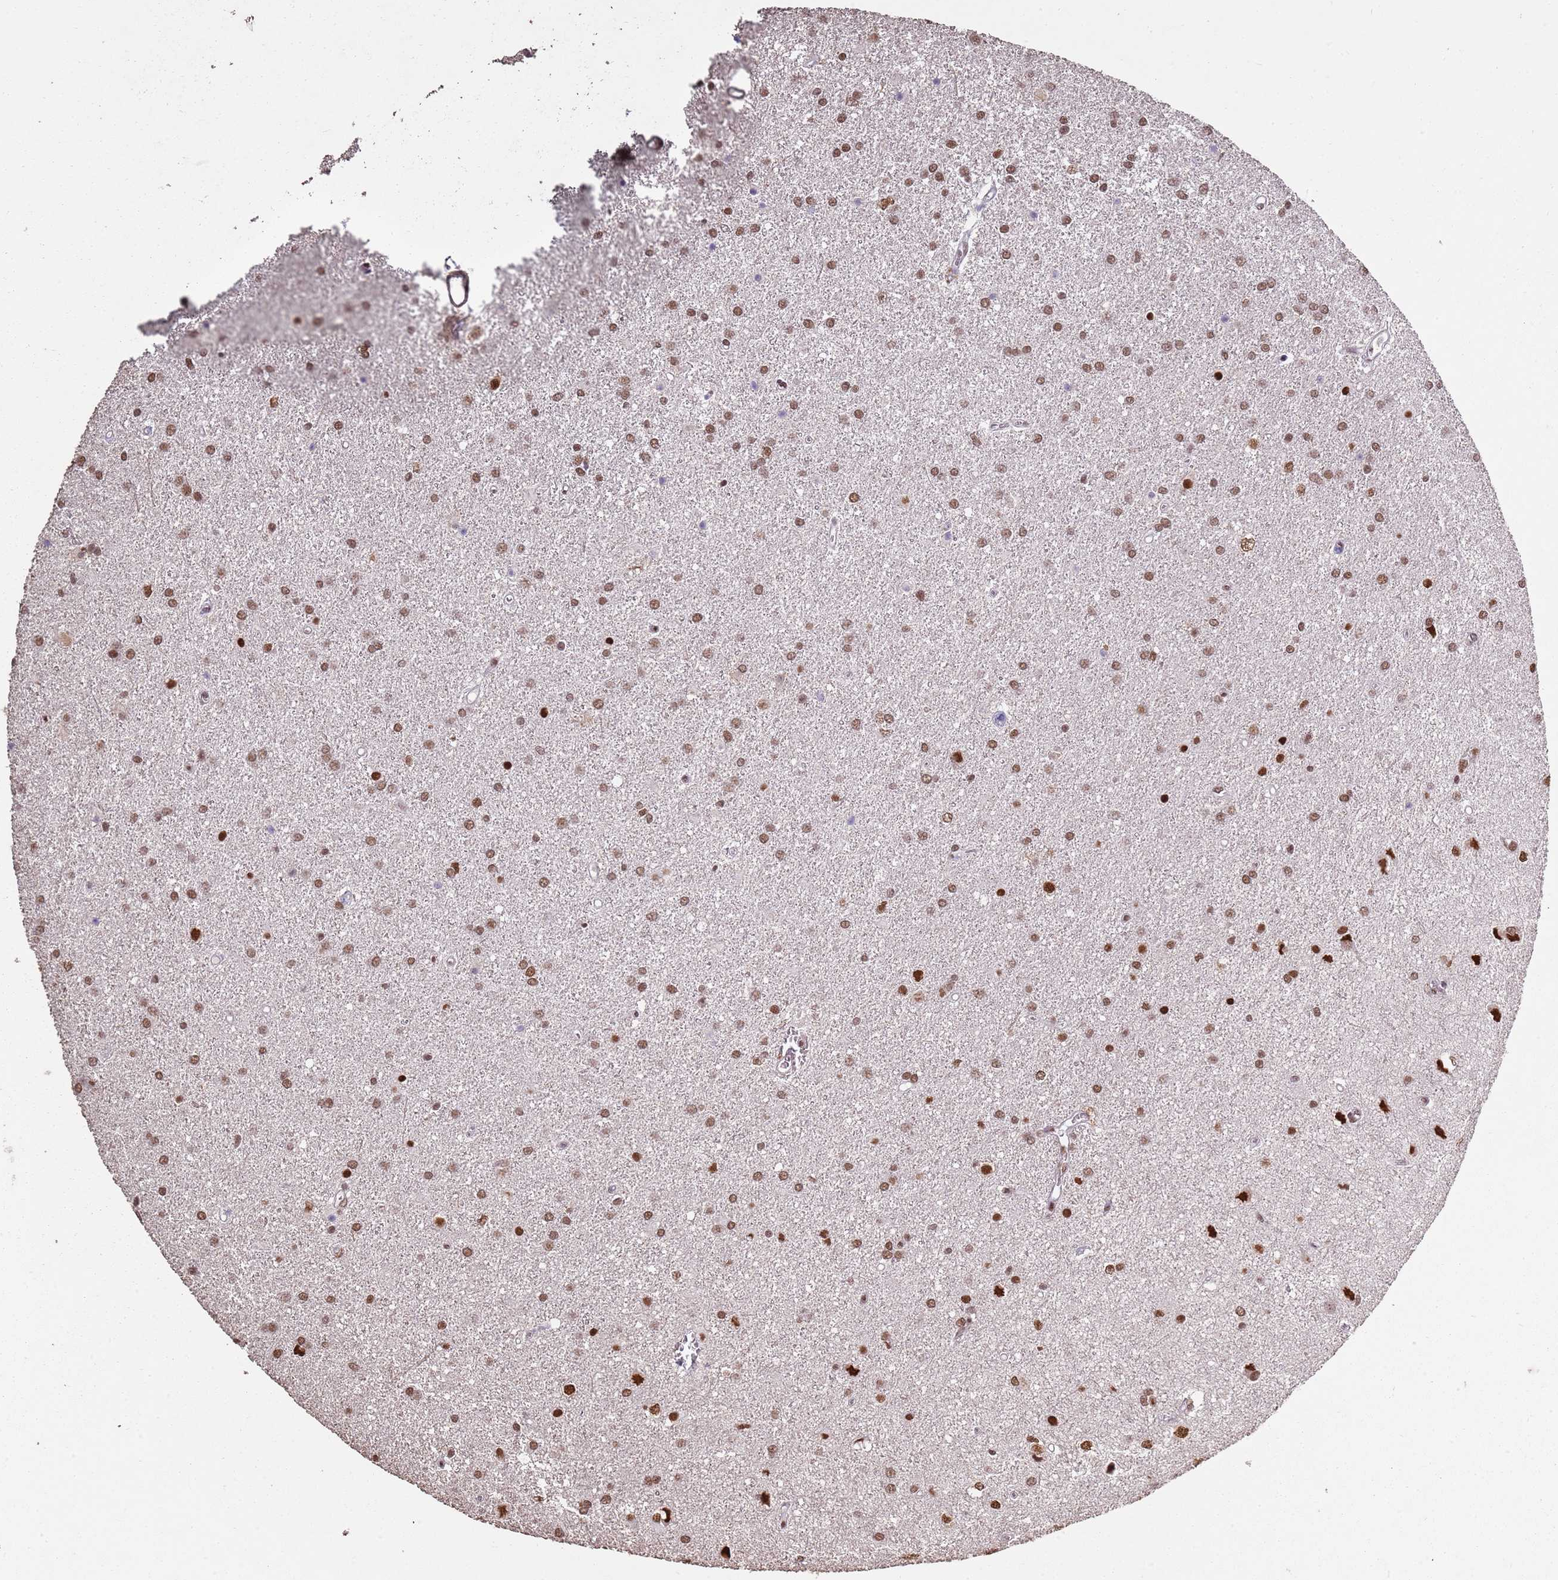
{"staining": {"intensity": "strong", "quantity": "25%-75%", "location": "nuclear"}, "tissue": "glioma", "cell_type": "Tumor cells", "image_type": "cancer", "snomed": [{"axis": "morphology", "description": "Glioma, malignant, High grade"}, {"axis": "topography", "description": "Brain"}], "caption": "Immunohistochemical staining of high-grade glioma (malignant) displays strong nuclear protein positivity in about 25%-75% of tumor cells.", "gene": "ARL14EP", "patient": {"sex": "female", "age": 50}}